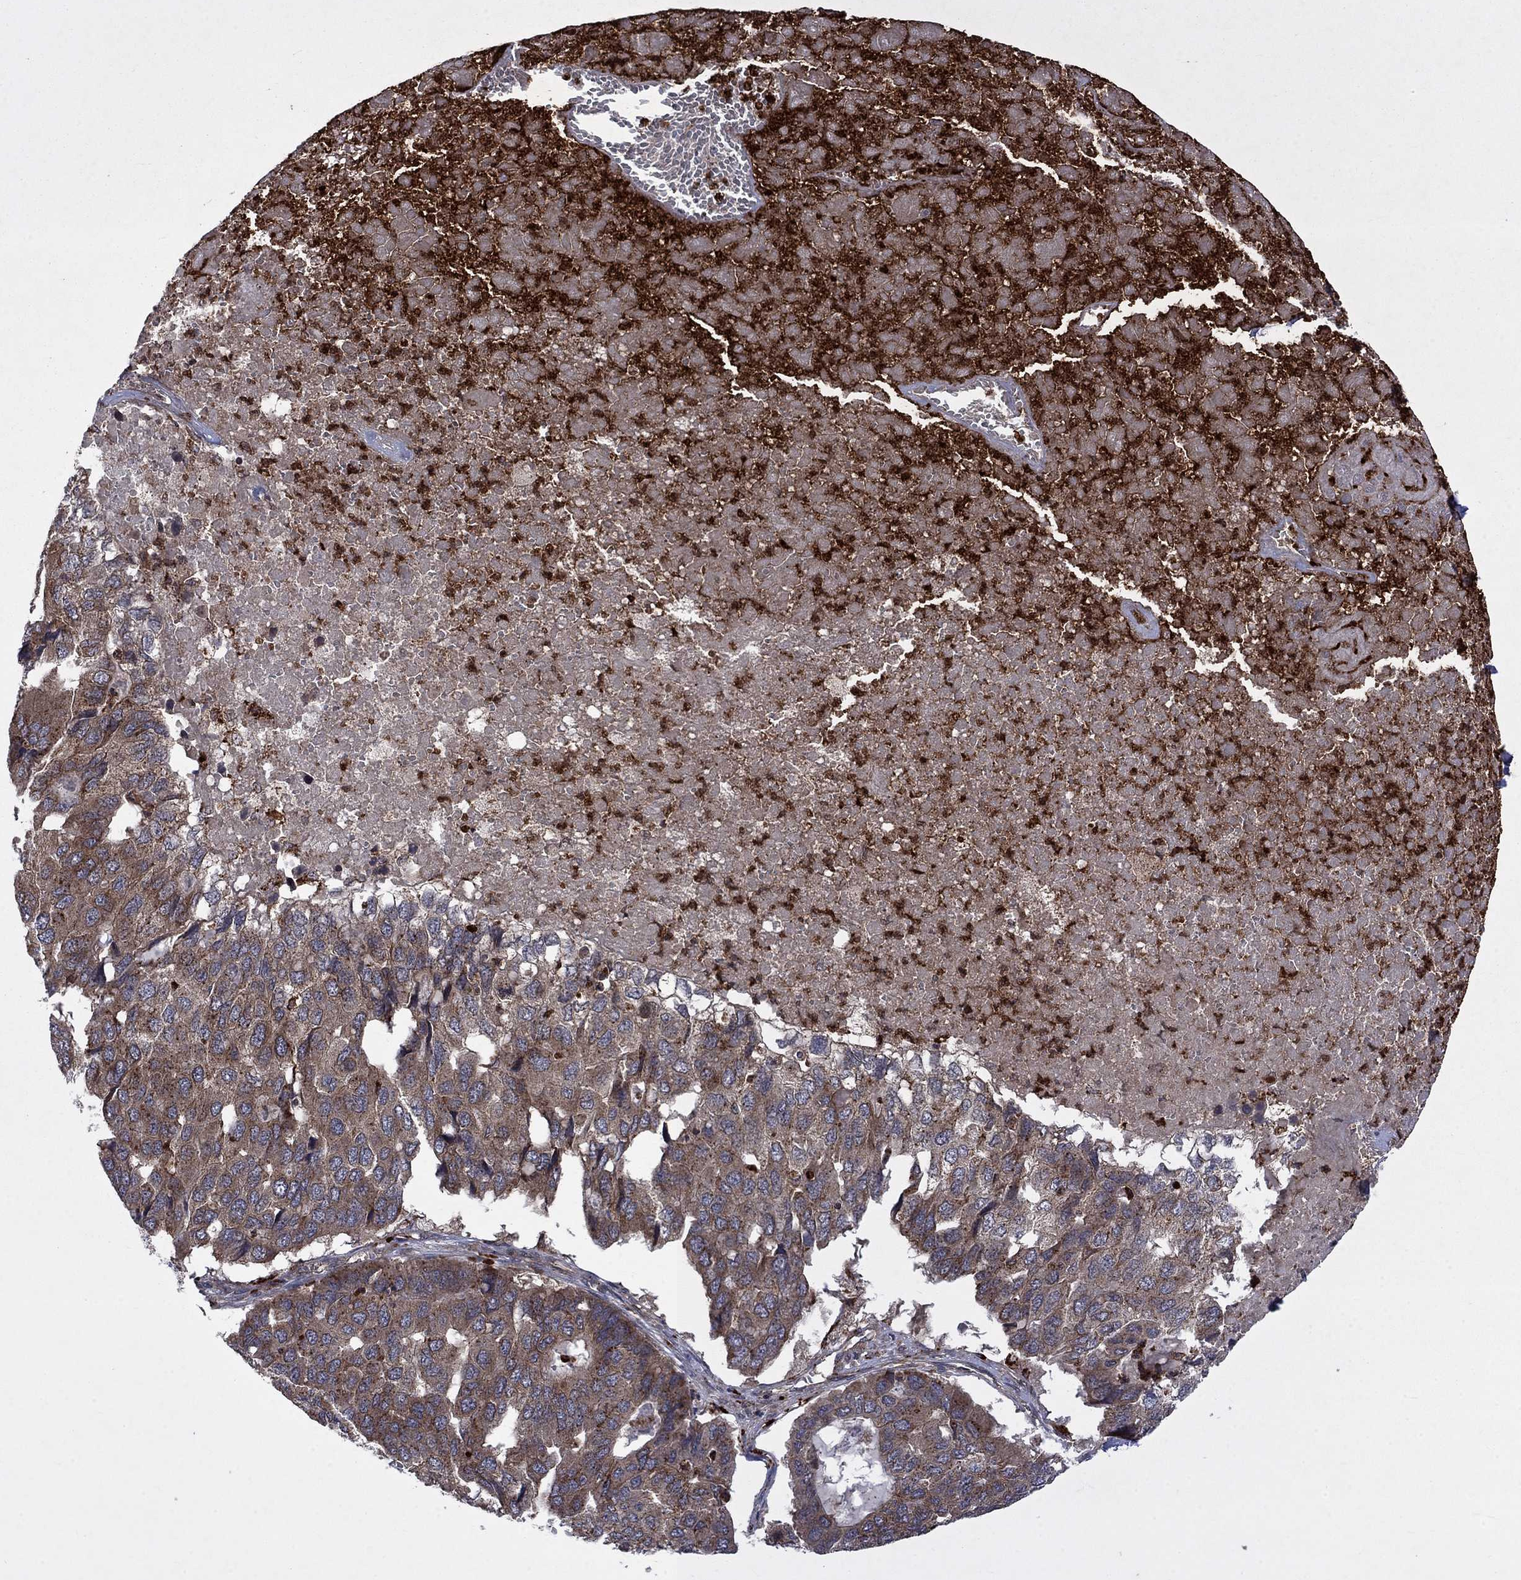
{"staining": {"intensity": "weak", "quantity": ">75%", "location": "cytoplasmic/membranous"}, "tissue": "pancreatic cancer", "cell_type": "Tumor cells", "image_type": "cancer", "snomed": [{"axis": "morphology", "description": "Adenocarcinoma, NOS"}, {"axis": "topography", "description": "Pancreas"}], "caption": "Weak cytoplasmic/membranous staining for a protein is appreciated in approximately >75% of tumor cells of adenocarcinoma (pancreatic) using immunohistochemistry (IHC).", "gene": "TMEM33", "patient": {"sex": "male", "age": 50}}